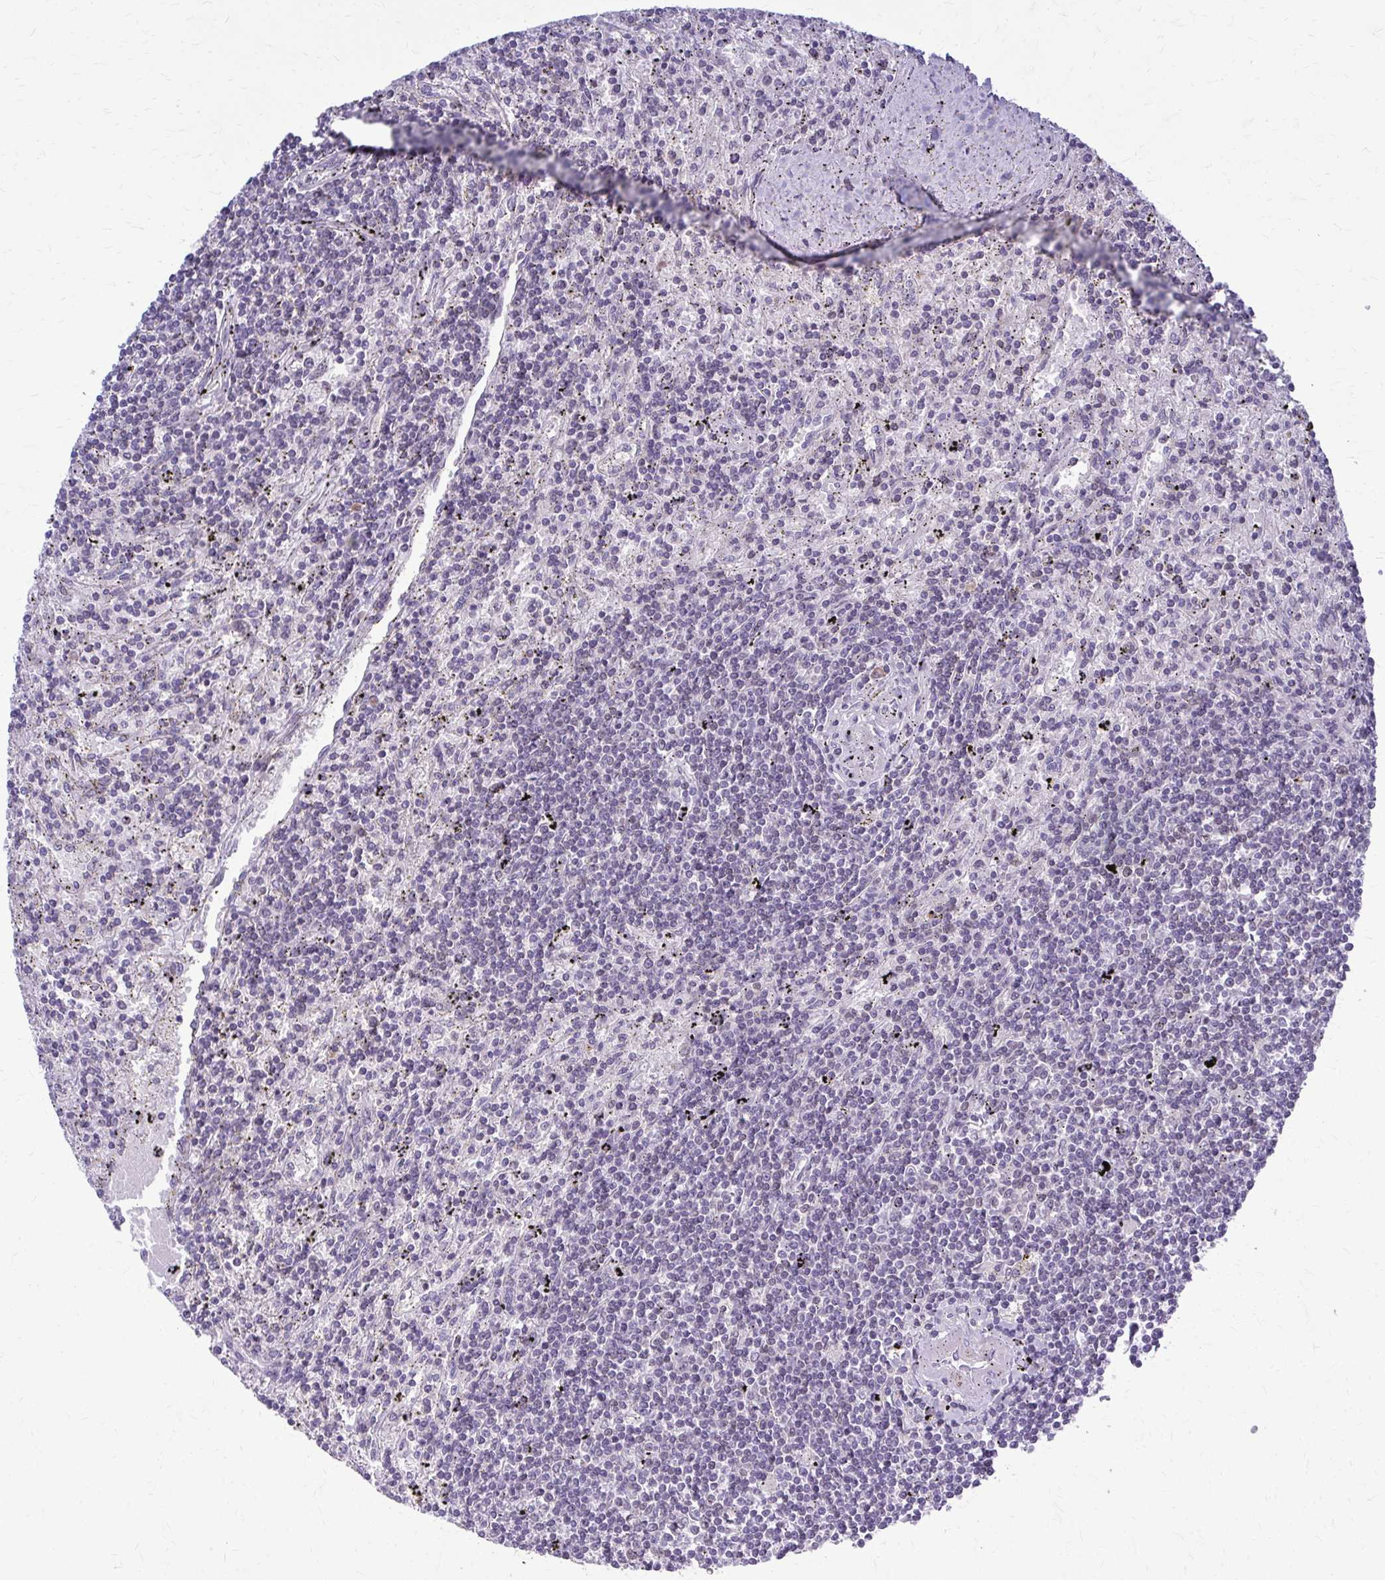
{"staining": {"intensity": "negative", "quantity": "none", "location": "none"}, "tissue": "lymphoma", "cell_type": "Tumor cells", "image_type": "cancer", "snomed": [{"axis": "morphology", "description": "Malignant lymphoma, non-Hodgkin's type, Low grade"}, {"axis": "topography", "description": "Spleen"}], "caption": "DAB (3,3'-diaminobenzidine) immunohistochemical staining of human lymphoma exhibits no significant positivity in tumor cells.", "gene": "MCRIP2", "patient": {"sex": "male", "age": 76}}